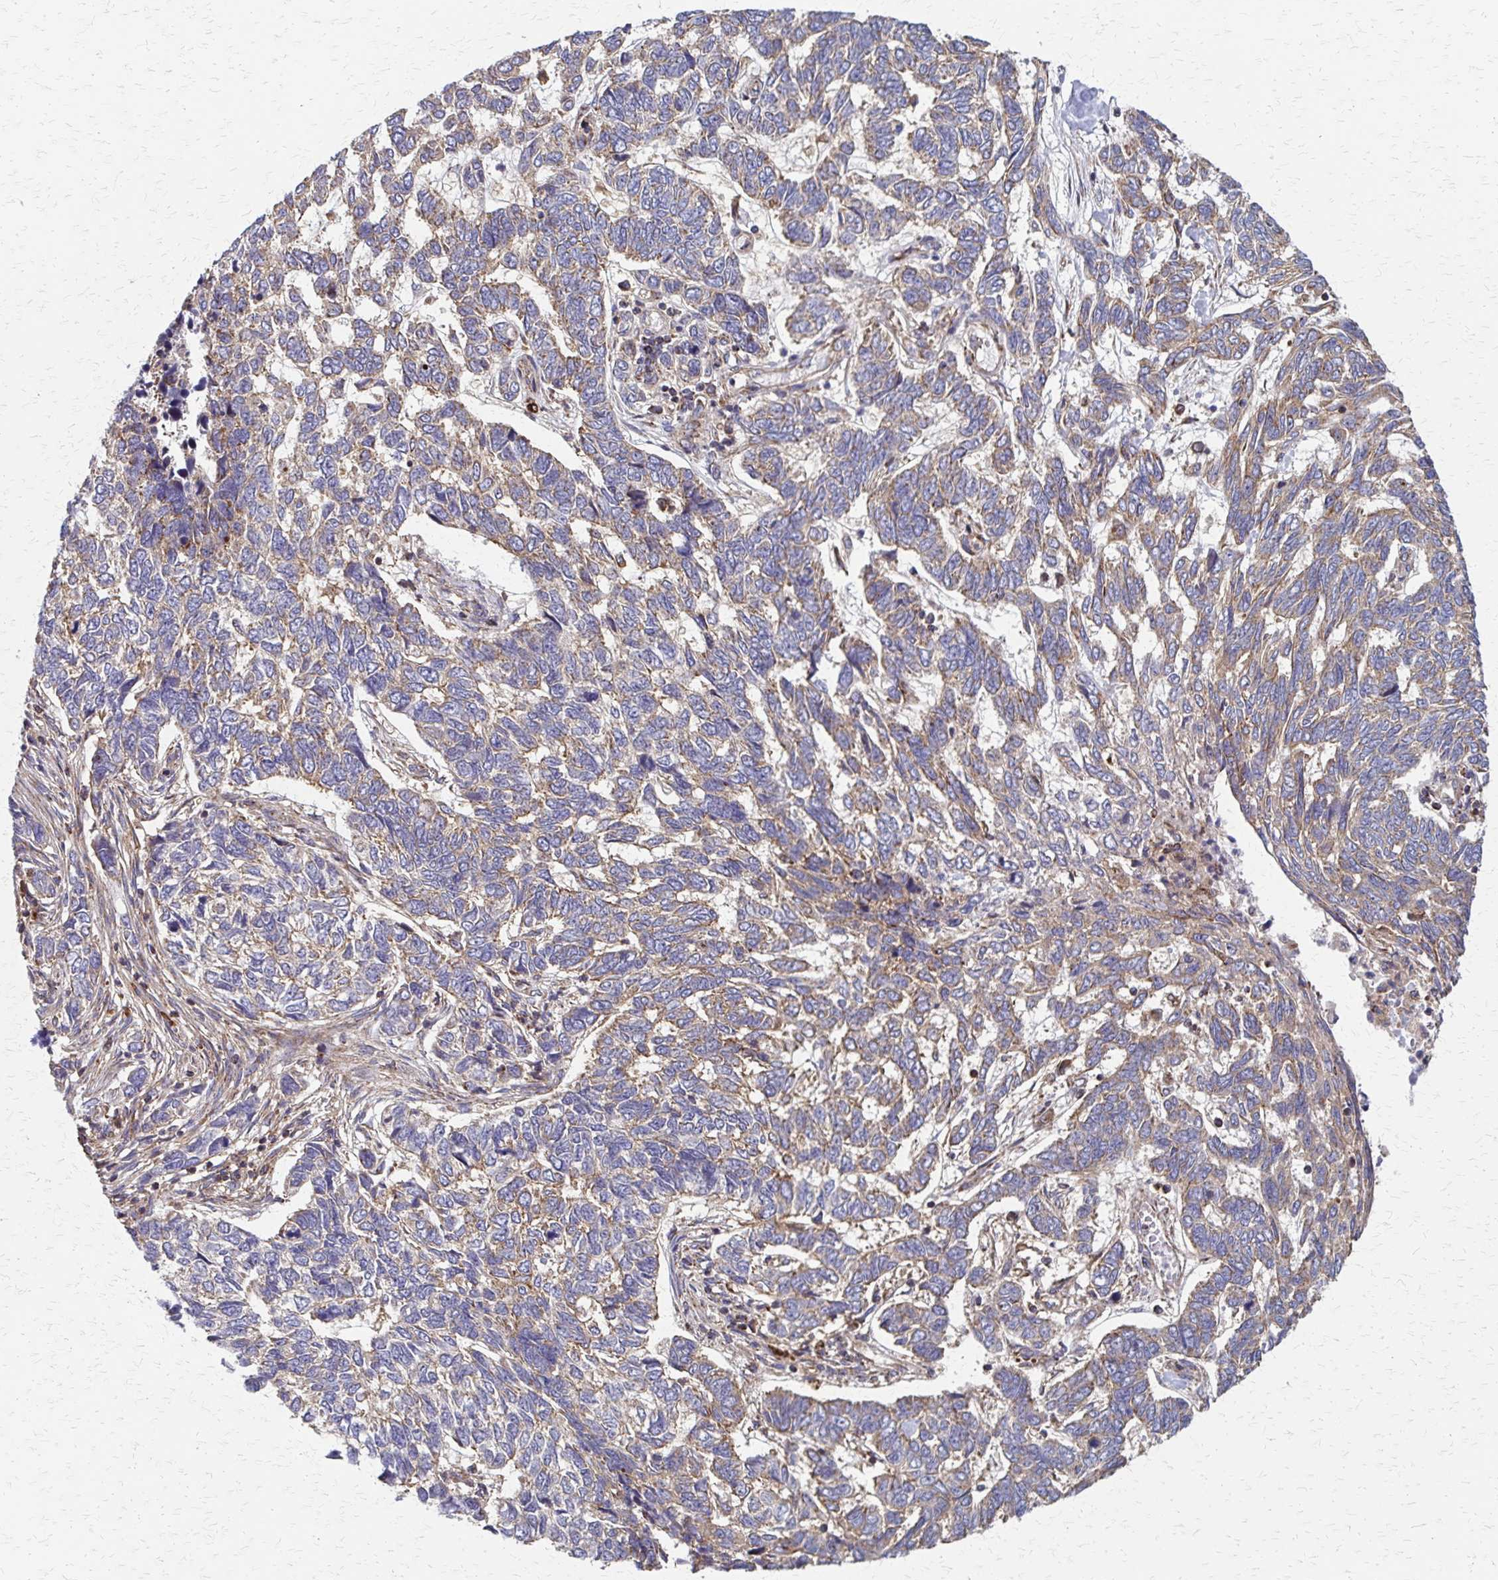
{"staining": {"intensity": "weak", "quantity": "25%-75%", "location": "cytoplasmic/membranous"}, "tissue": "skin cancer", "cell_type": "Tumor cells", "image_type": "cancer", "snomed": [{"axis": "morphology", "description": "Basal cell carcinoma"}, {"axis": "topography", "description": "Skin"}], "caption": "Weak cytoplasmic/membranous protein positivity is seen in approximately 25%-75% of tumor cells in skin basal cell carcinoma. (Stains: DAB in brown, nuclei in blue, Microscopy: brightfield microscopy at high magnification).", "gene": "EEF2", "patient": {"sex": "female", "age": 65}}